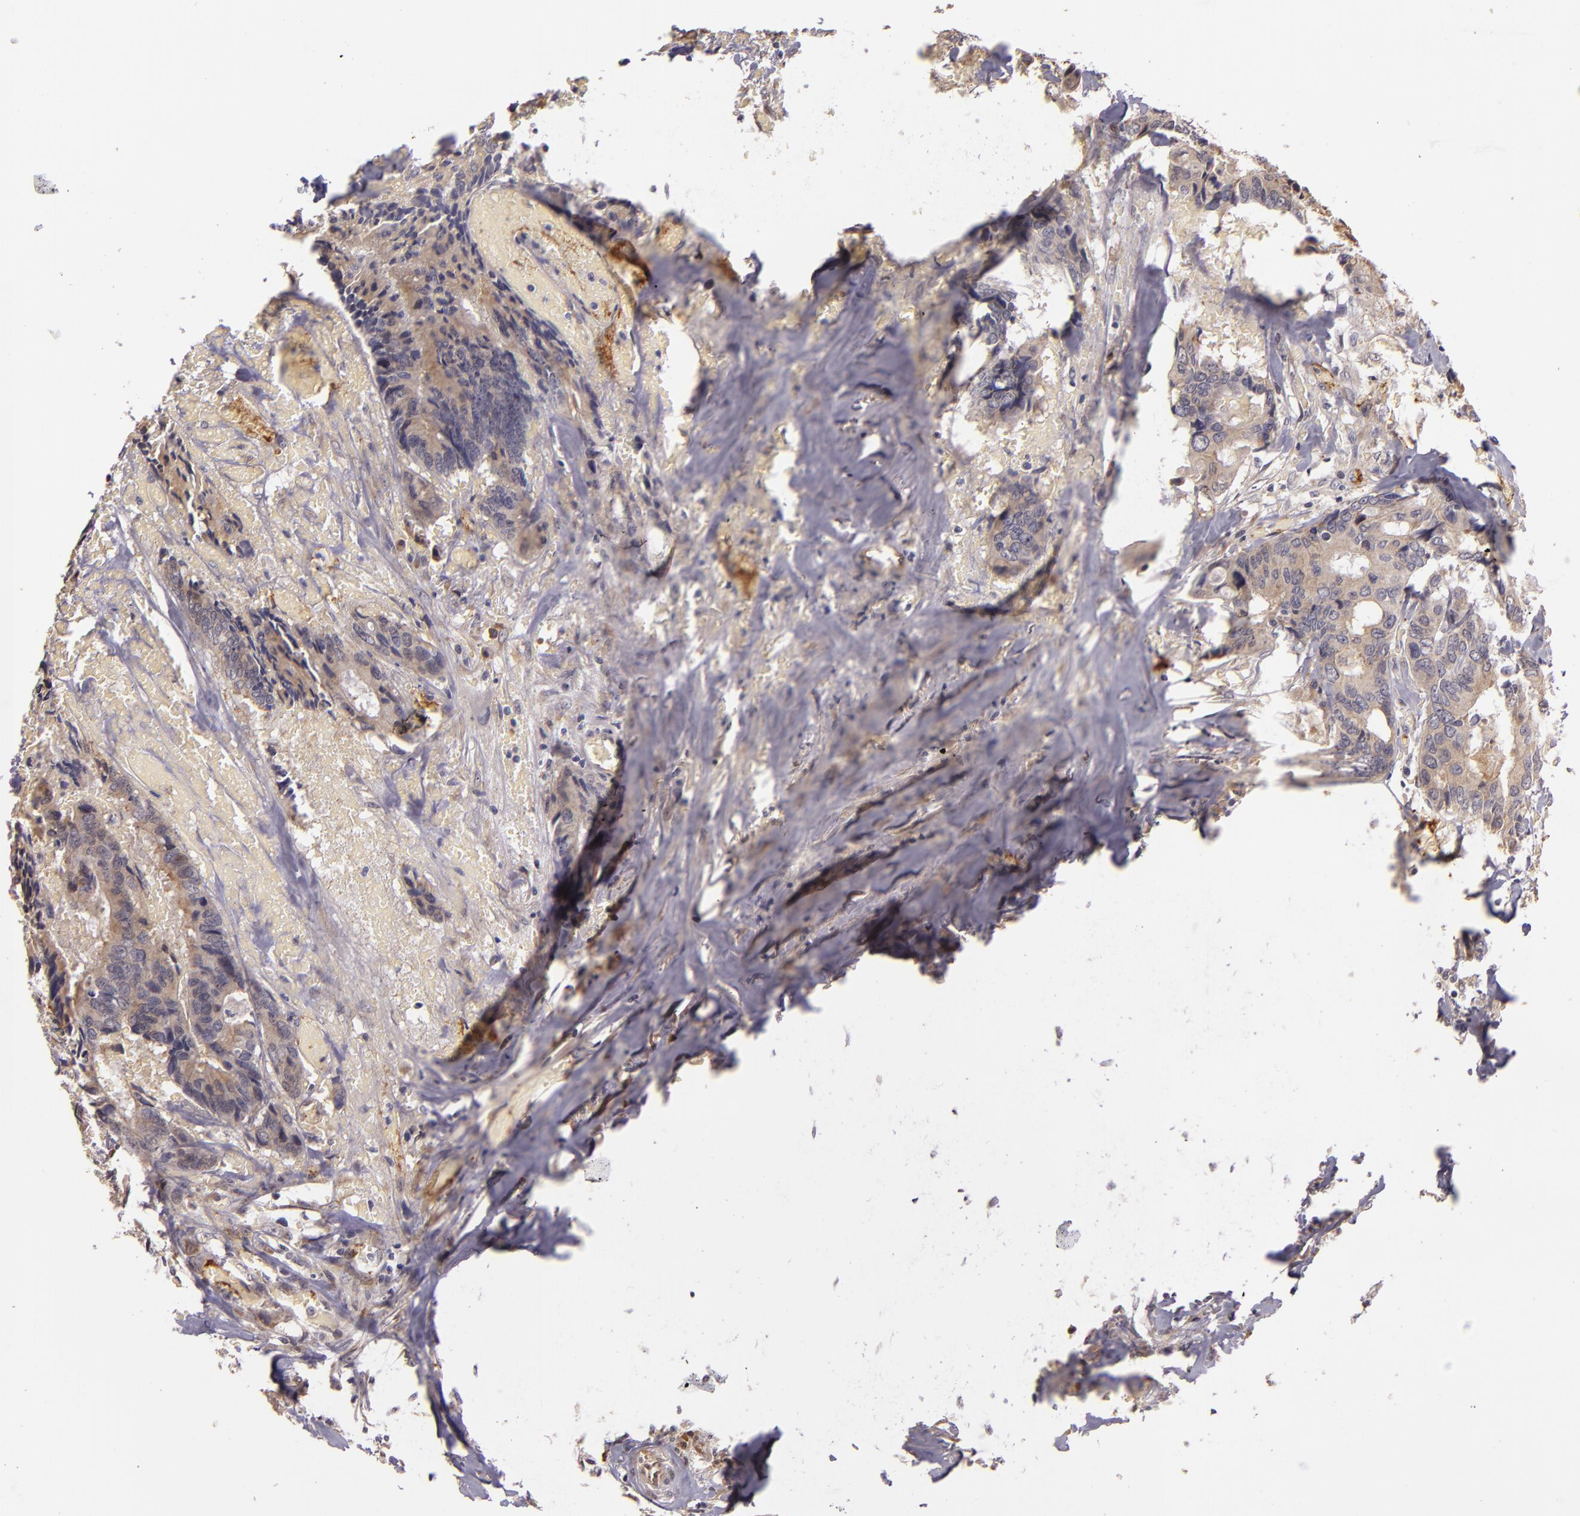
{"staining": {"intensity": "weak", "quantity": "<25%", "location": "cytoplasmic/membranous"}, "tissue": "colorectal cancer", "cell_type": "Tumor cells", "image_type": "cancer", "snomed": [{"axis": "morphology", "description": "Adenocarcinoma, NOS"}, {"axis": "topography", "description": "Rectum"}], "caption": "High power microscopy histopathology image of an IHC micrograph of adenocarcinoma (colorectal), revealing no significant staining in tumor cells. (Brightfield microscopy of DAB (3,3'-diaminobenzidine) immunohistochemistry (IHC) at high magnification).", "gene": "SYTL4", "patient": {"sex": "male", "age": 55}}